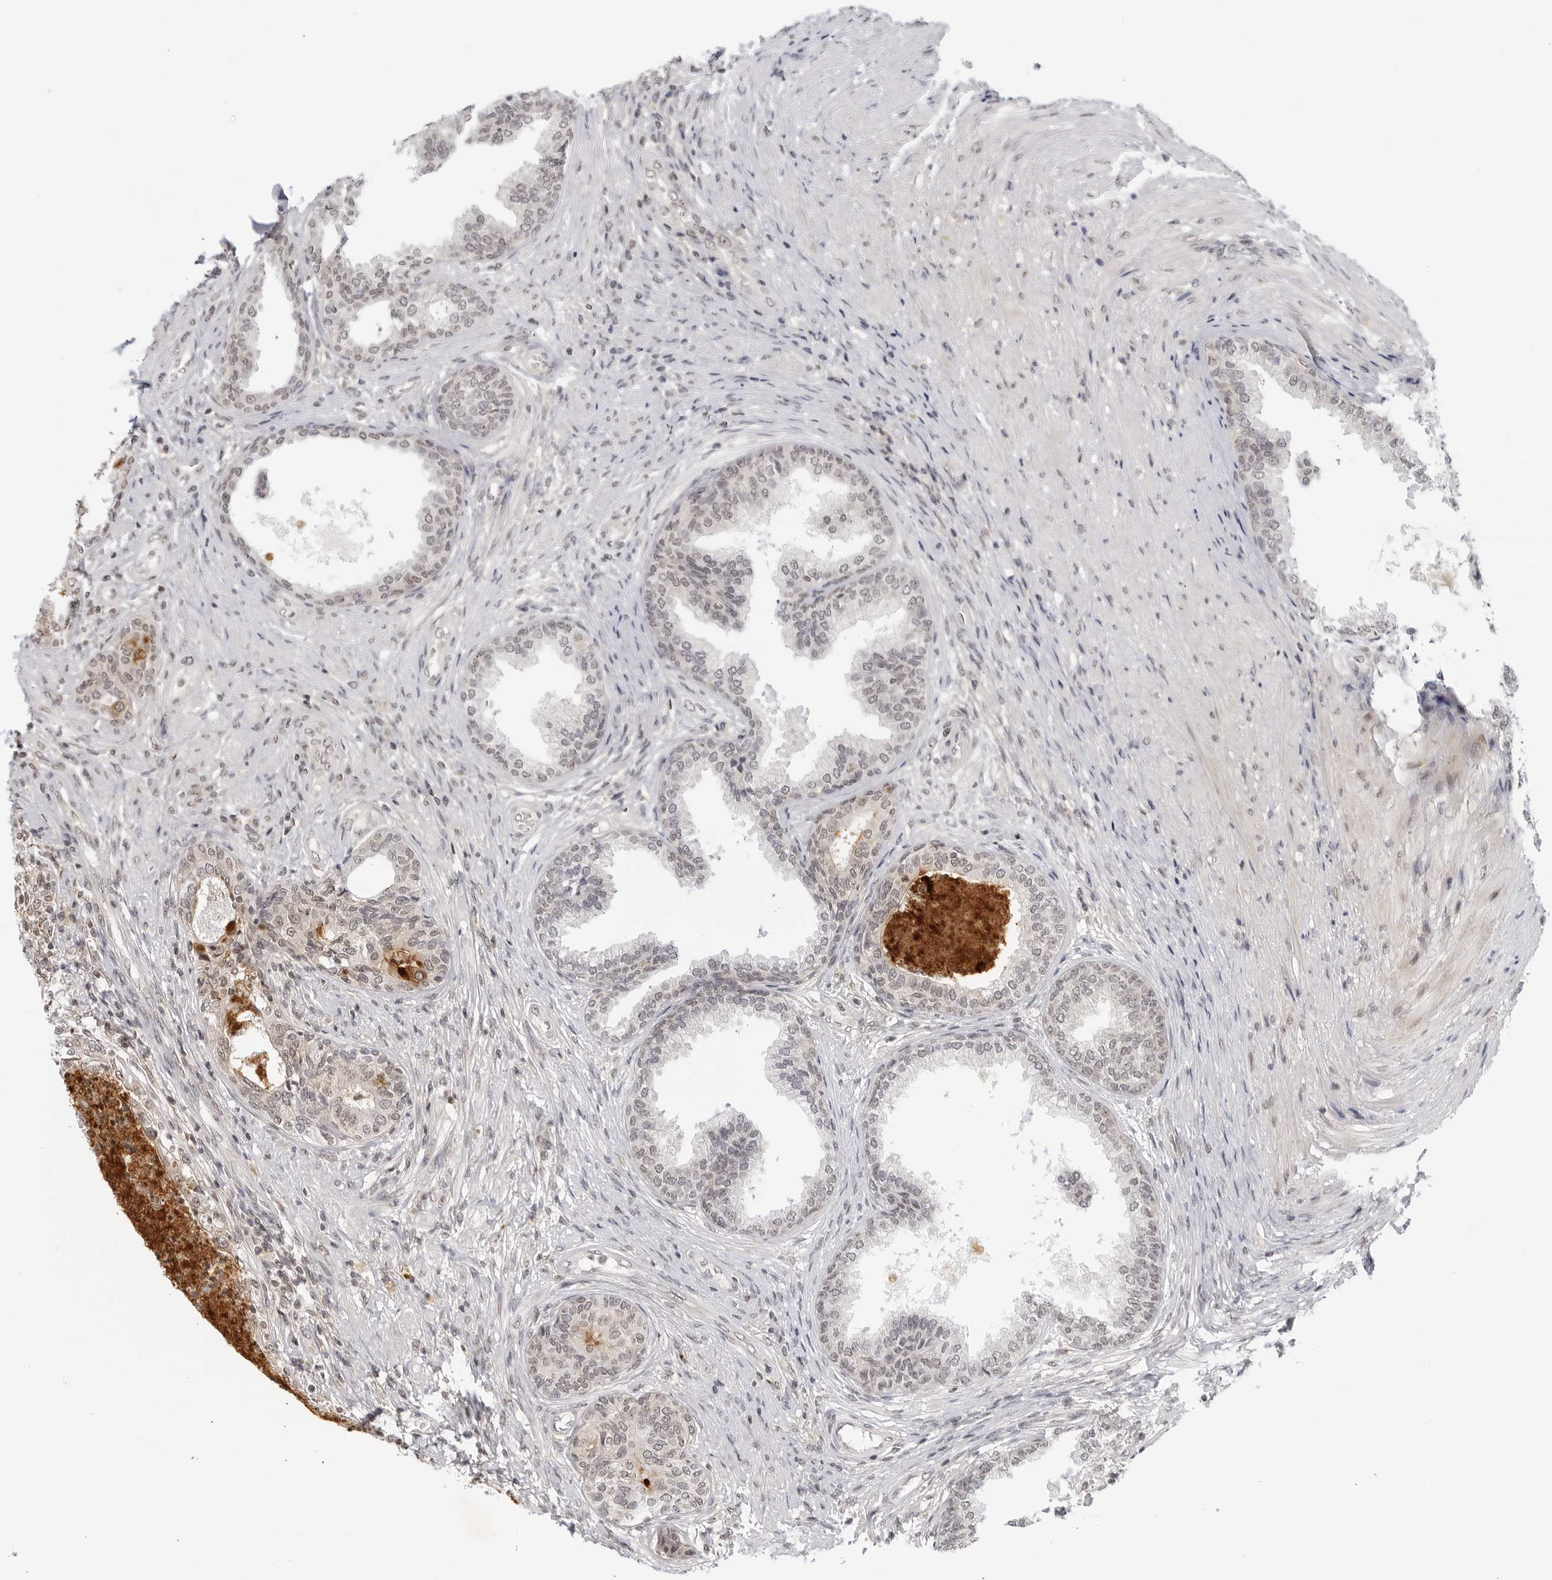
{"staining": {"intensity": "strong", "quantity": "25%-75%", "location": "cytoplasmic/membranous"}, "tissue": "prostate", "cell_type": "Glandular cells", "image_type": "normal", "snomed": [{"axis": "morphology", "description": "Normal tissue, NOS"}, {"axis": "topography", "description": "Prostate"}], "caption": "Protein staining of normal prostate displays strong cytoplasmic/membranous expression in about 25%-75% of glandular cells. The protein of interest is shown in brown color, while the nuclei are stained blue.", "gene": "CC2D1B", "patient": {"sex": "male", "age": 76}}